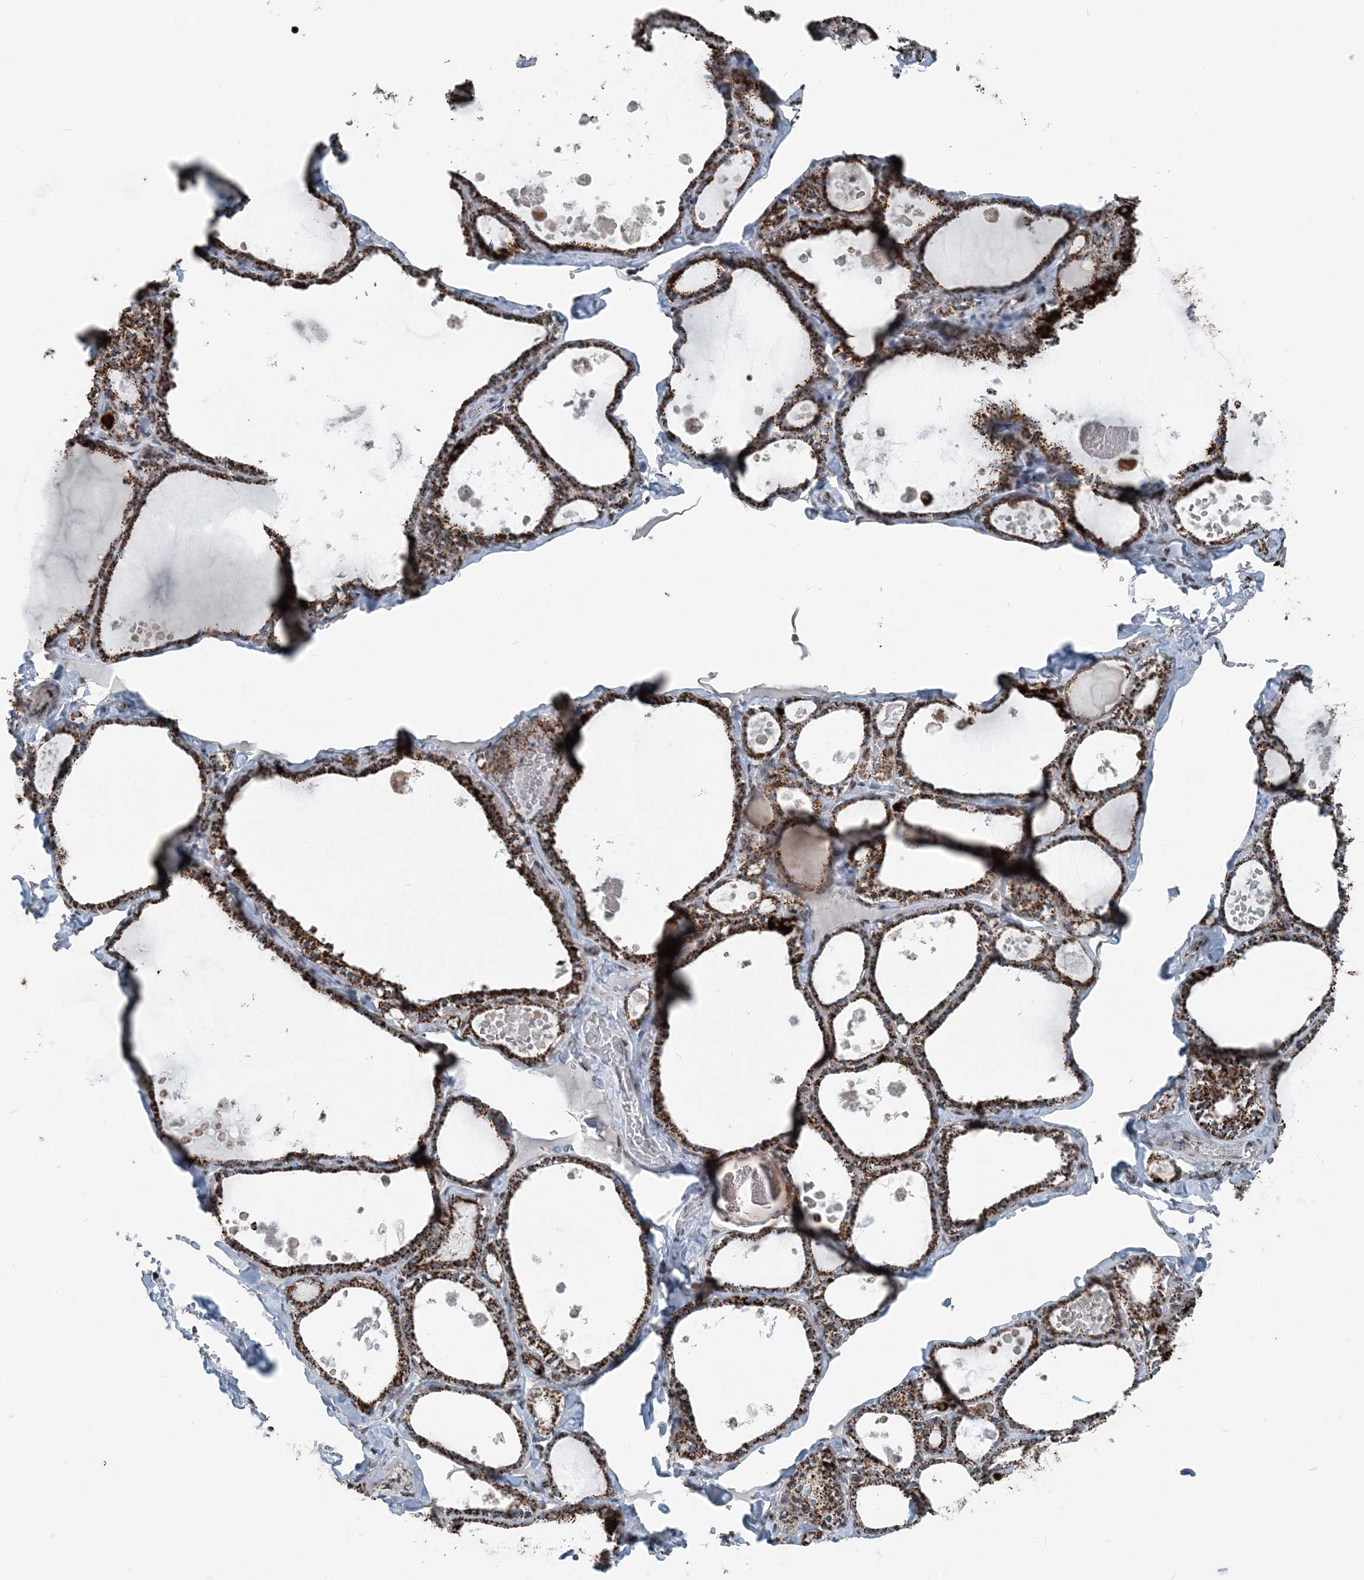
{"staining": {"intensity": "strong", "quantity": ">75%", "location": "cytoplasmic/membranous"}, "tissue": "thyroid gland", "cell_type": "Glandular cells", "image_type": "normal", "snomed": [{"axis": "morphology", "description": "Normal tissue, NOS"}, {"axis": "topography", "description": "Thyroid gland"}], "caption": "Immunohistochemical staining of benign human thyroid gland shows strong cytoplasmic/membranous protein positivity in about >75% of glandular cells.", "gene": "SUCLG1", "patient": {"sex": "male", "age": 56}}